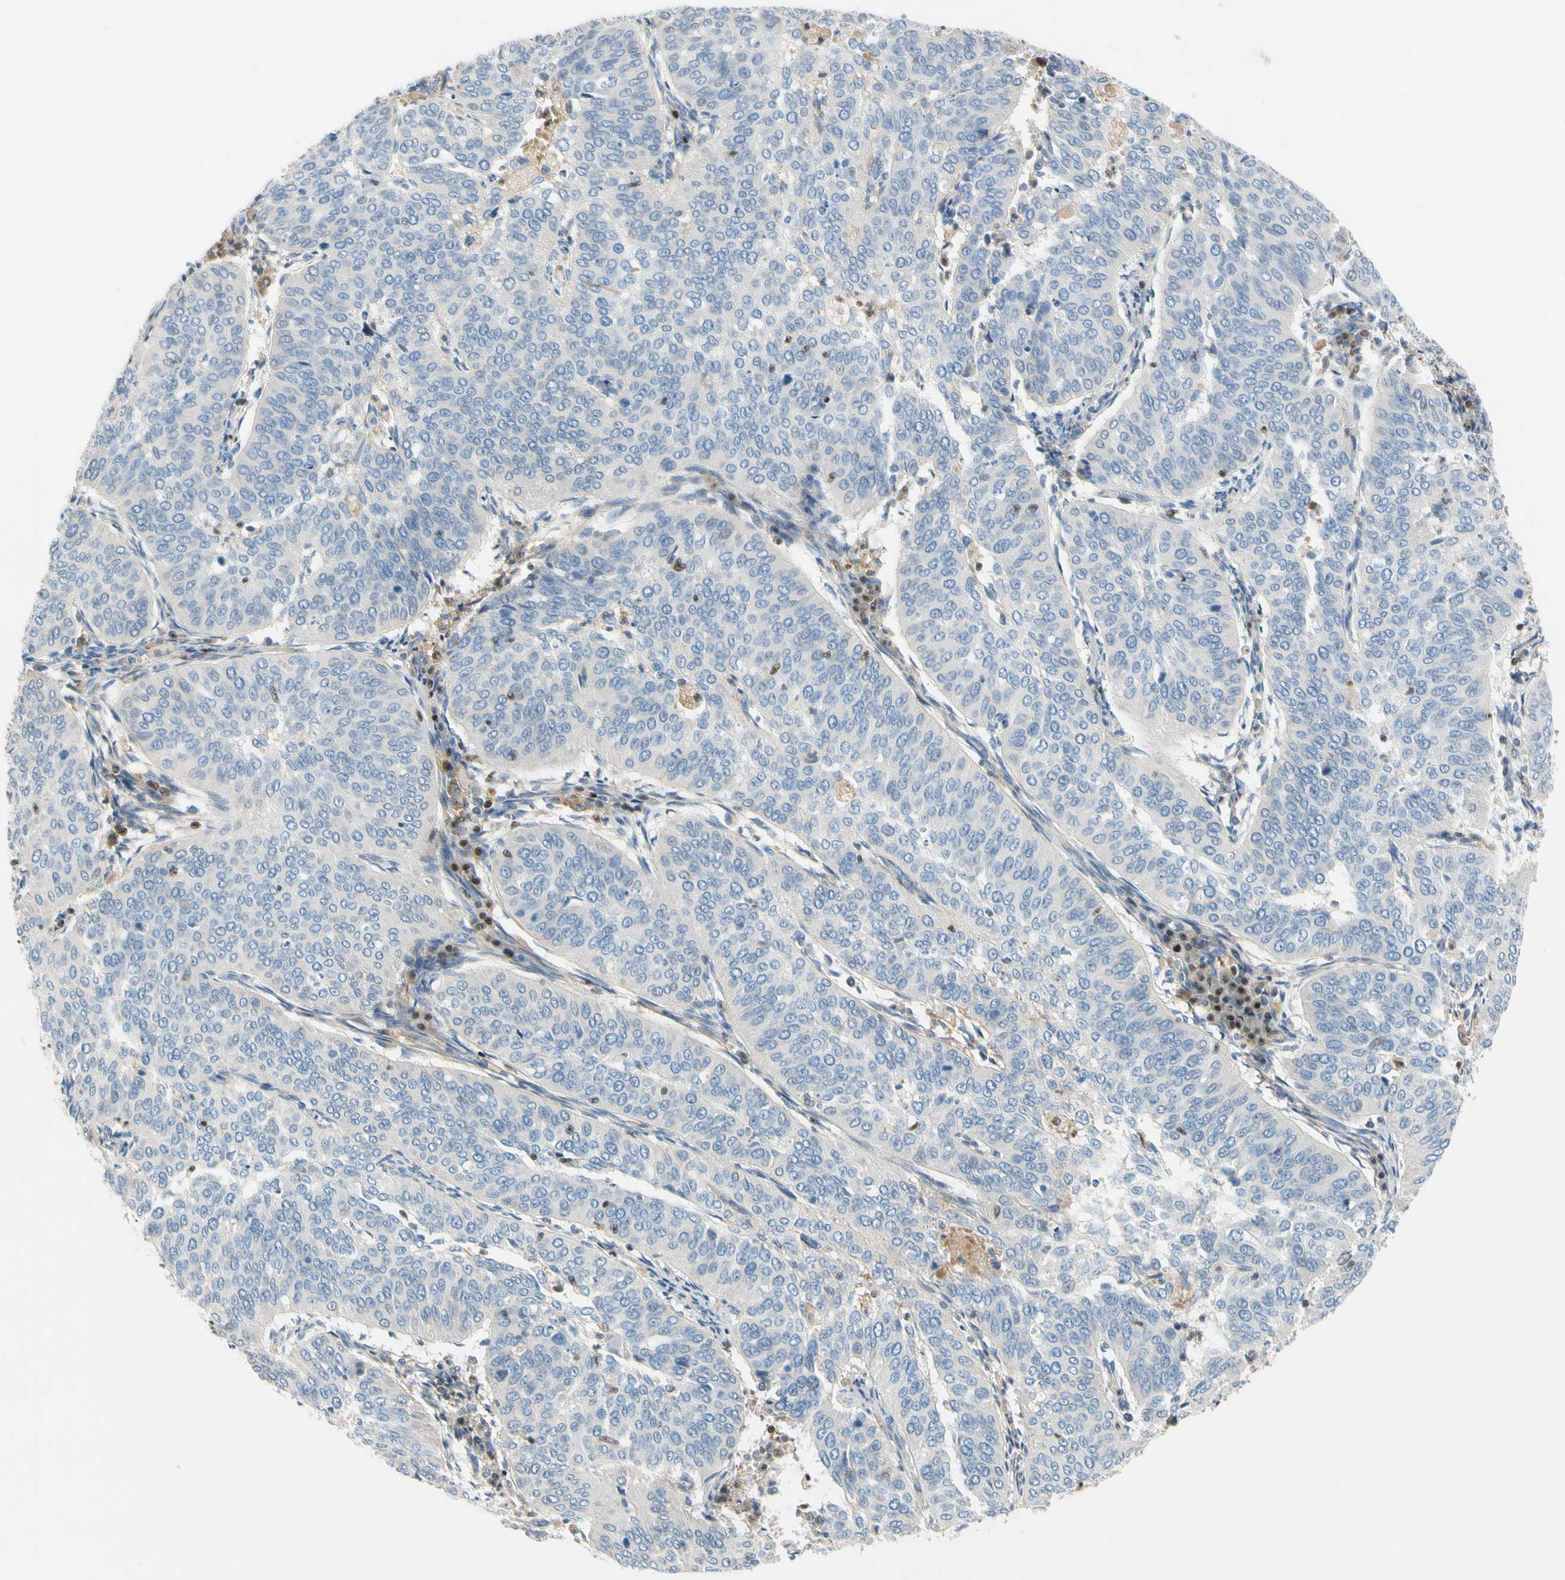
{"staining": {"intensity": "negative", "quantity": "none", "location": "none"}, "tissue": "cervical cancer", "cell_type": "Tumor cells", "image_type": "cancer", "snomed": [{"axis": "morphology", "description": "Normal tissue, NOS"}, {"axis": "morphology", "description": "Squamous cell carcinoma, NOS"}, {"axis": "topography", "description": "Cervix"}], "caption": "This is a histopathology image of IHC staining of cervical cancer, which shows no positivity in tumor cells.", "gene": "SP140", "patient": {"sex": "female", "age": 39}}